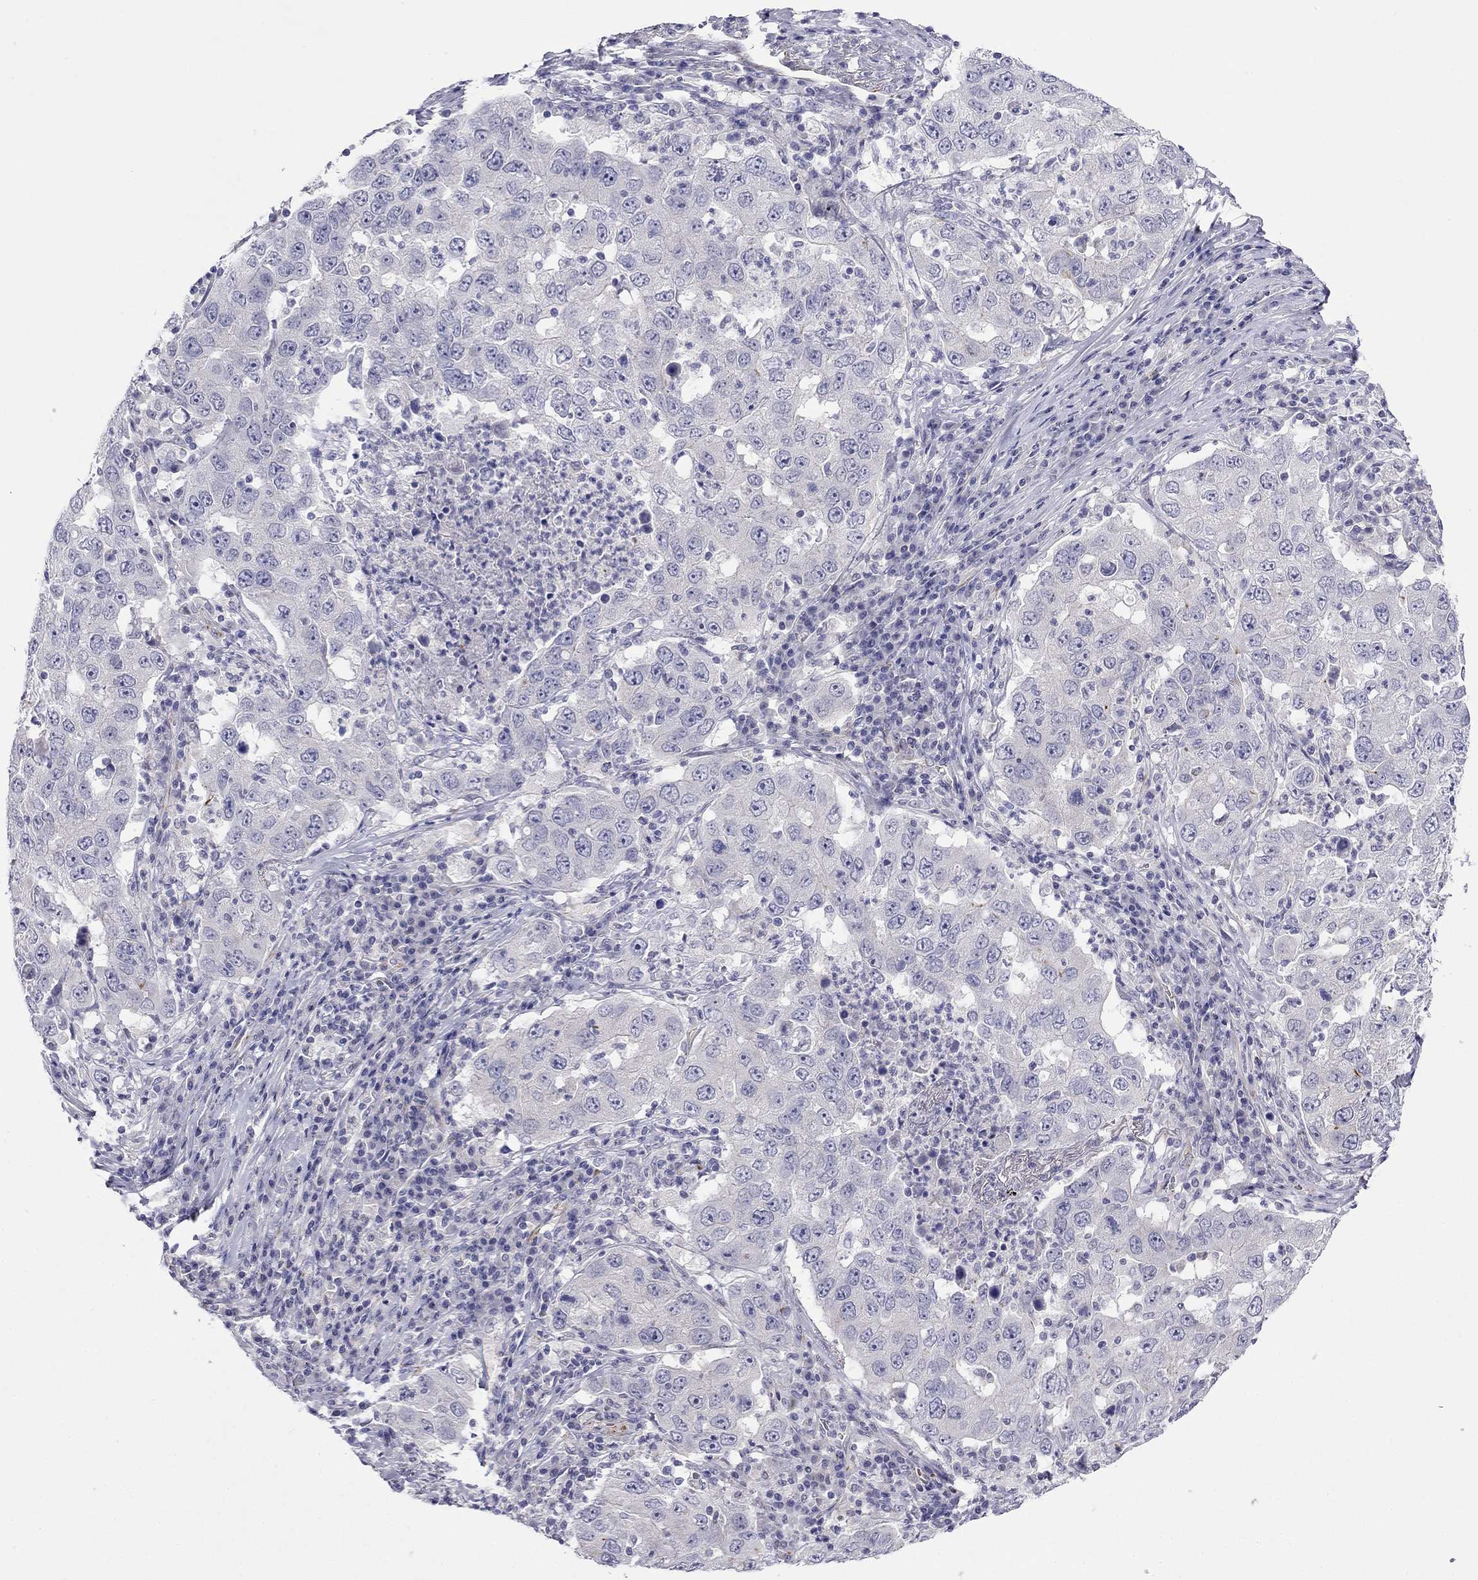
{"staining": {"intensity": "negative", "quantity": "none", "location": "none"}, "tissue": "lung cancer", "cell_type": "Tumor cells", "image_type": "cancer", "snomed": [{"axis": "morphology", "description": "Adenocarcinoma, NOS"}, {"axis": "topography", "description": "Lung"}], "caption": "Lung cancer (adenocarcinoma) was stained to show a protein in brown. There is no significant positivity in tumor cells. (Stains: DAB (3,3'-diaminobenzidine) IHC with hematoxylin counter stain, Microscopy: brightfield microscopy at high magnification).", "gene": "RTL1", "patient": {"sex": "male", "age": 73}}